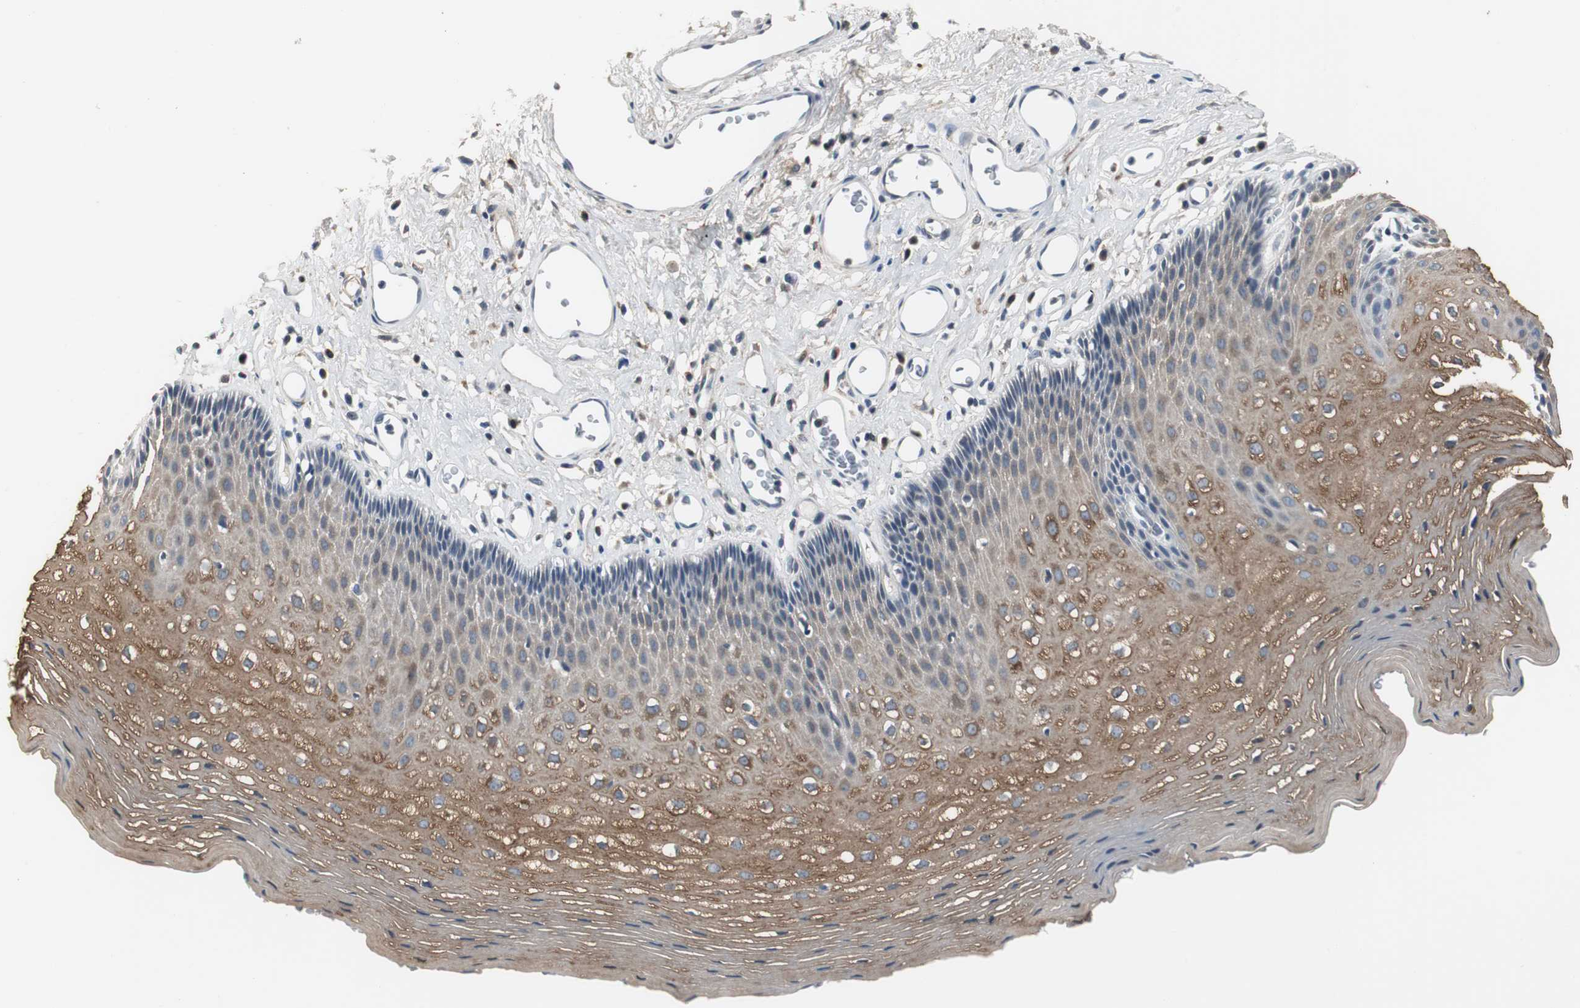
{"staining": {"intensity": "moderate", "quantity": "25%-75%", "location": "cytoplasmic/membranous"}, "tissue": "esophagus", "cell_type": "Squamous epithelial cells", "image_type": "normal", "snomed": [{"axis": "morphology", "description": "Normal tissue, NOS"}, {"axis": "topography", "description": "Esophagus"}], "caption": "This photomicrograph shows benign esophagus stained with immunohistochemistry (IHC) to label a protein in brown. The cytoplasmic/membranous of squamous epithelial cells show moderate positivity for the protein. Nuclei are counter-stained blue.", "gene": "PTPRN2", "patient": {"sex": "female", "age": 70}}